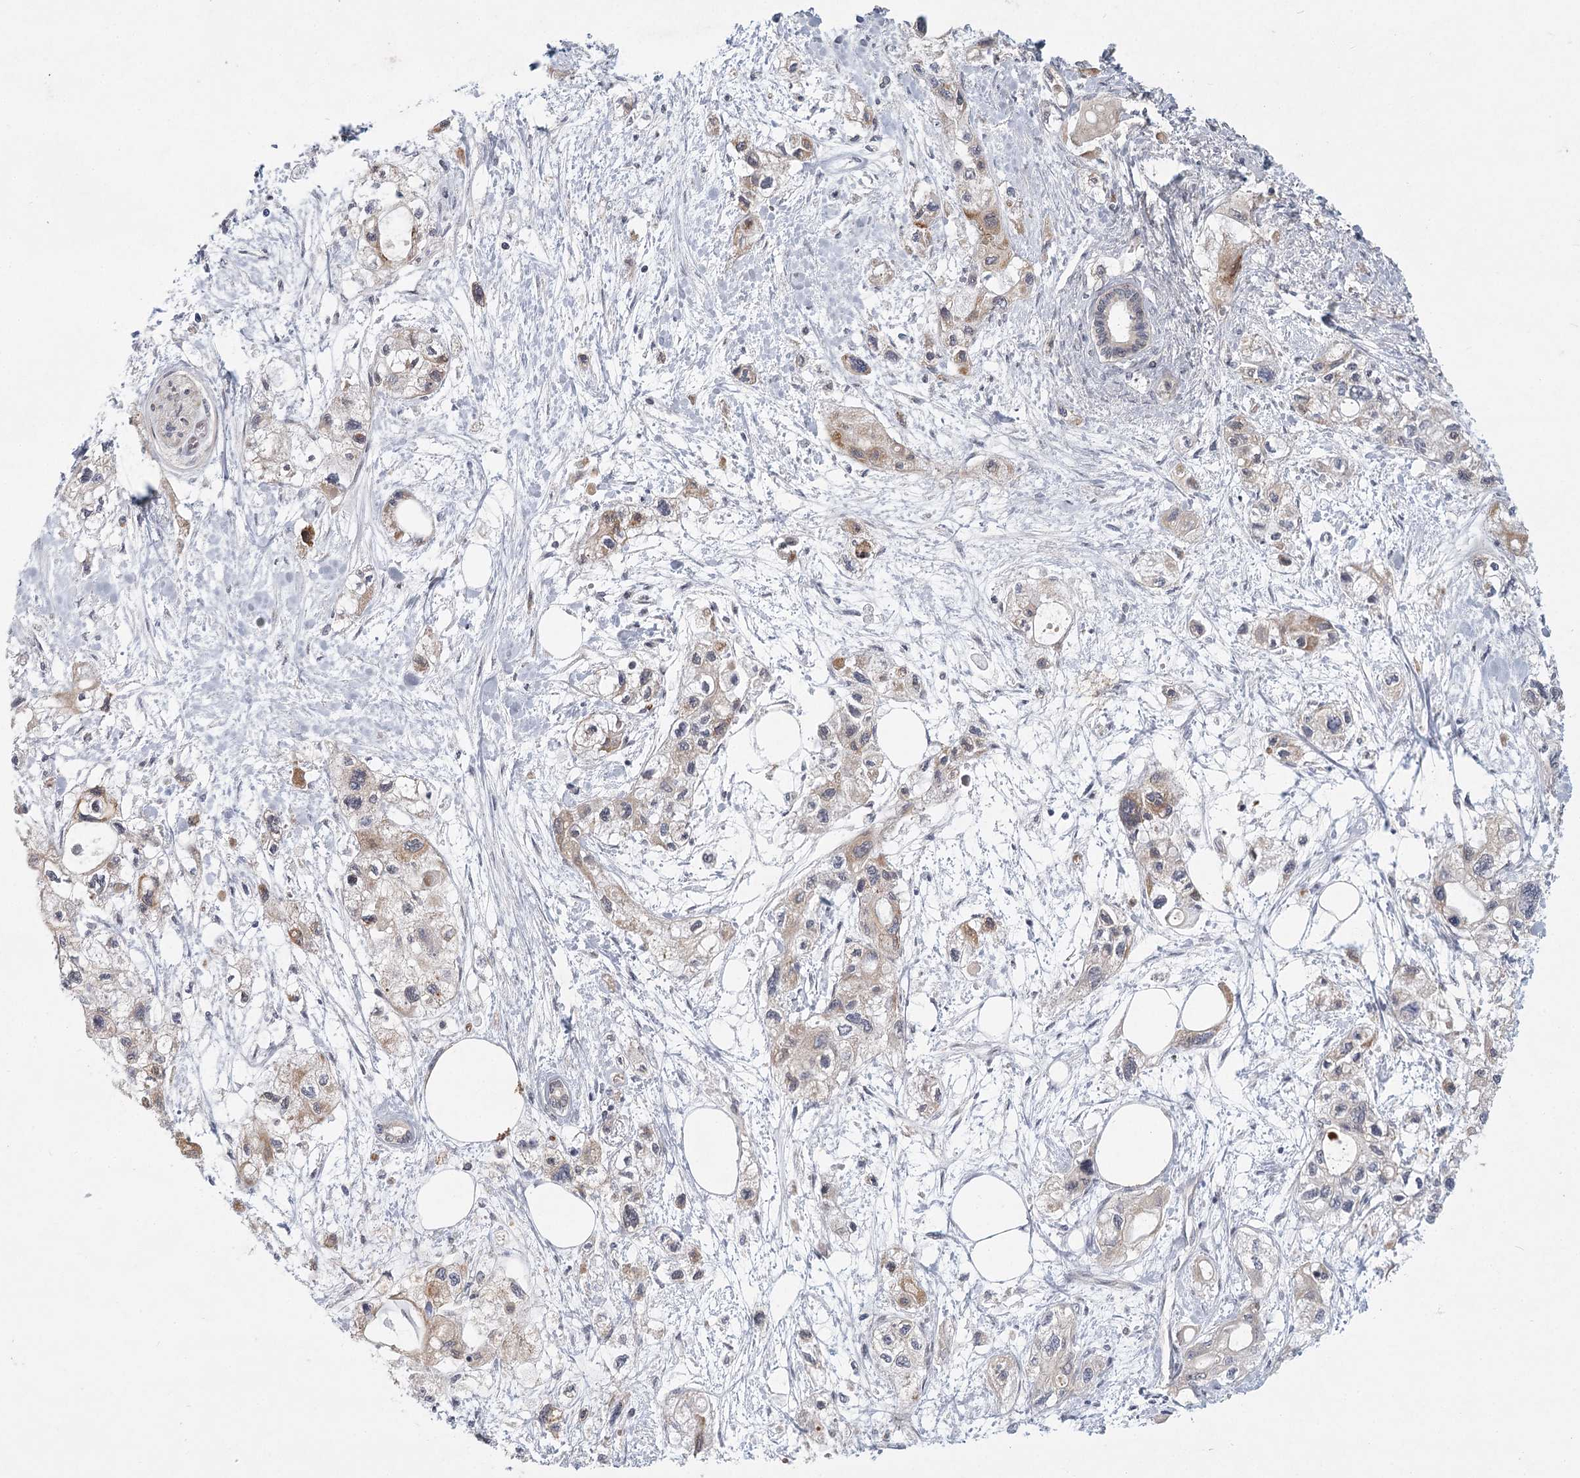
{"staining": {"intensity": "weak", "quantity": "<25%", "location": "cytoplasmic/membranous"}, "tissue": "pancreatic cancer", "cell_type": "Tumor cells", "image_type": "cancer", "snomed": [{"axis": "morphology", "description": "Adenocarcinoma, NOS"}, {"axis": "topography", "description": "Pancreas"}], "caption": "Photomicrograph shows no protein positivity in tumor cells of pancreatic cancer tissue.", "gene": "MEPE", "patient": {"sex": "male", "age": 75}}